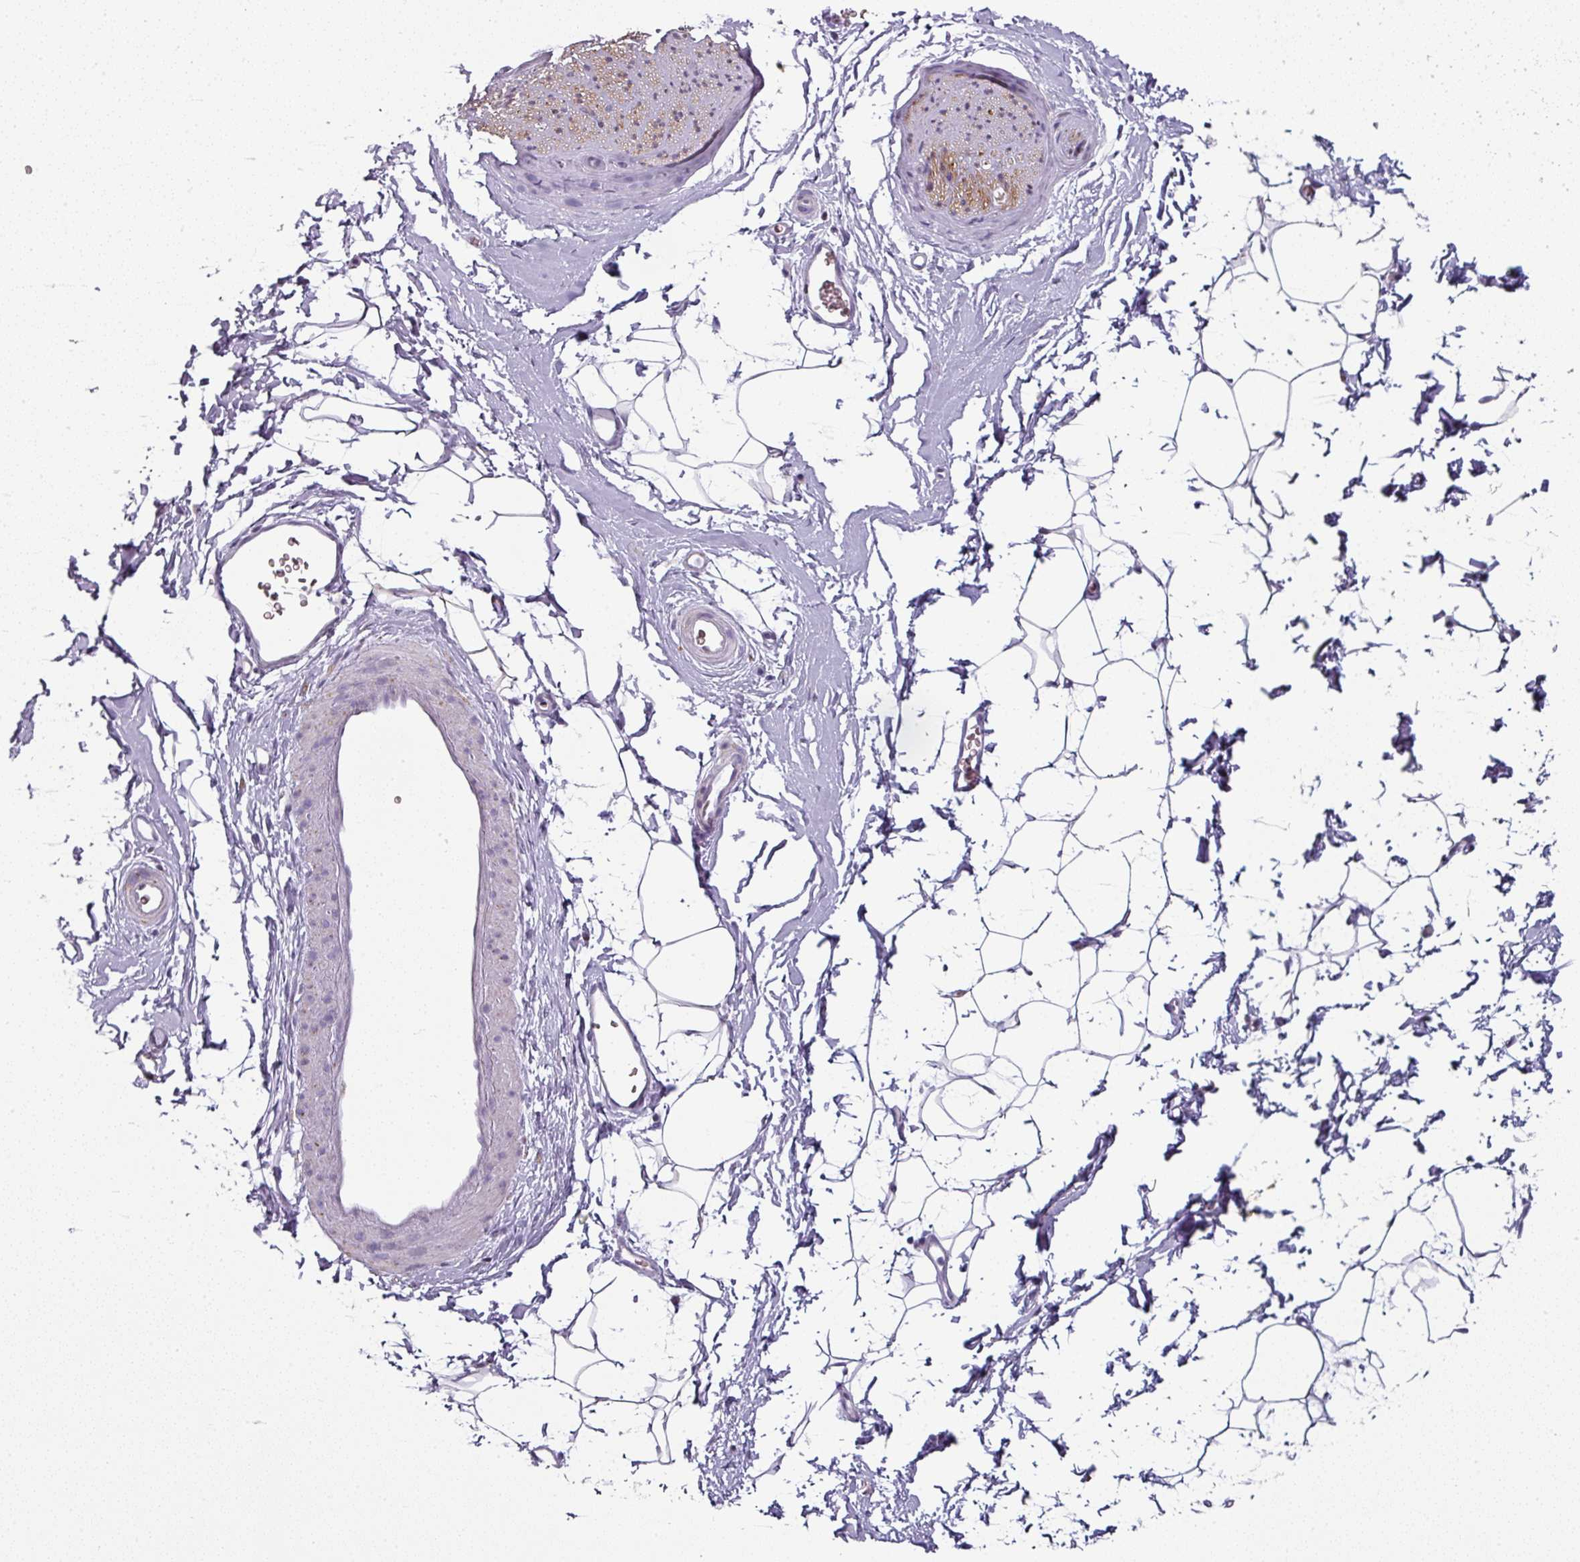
{"staining": {"intensity": "negative", "quantity": "none", "location": "none"}, "tissue": "adipose tissue", "cell_type": "Adipocytes", "image_type": "normal", "snomed": [{"axis": "morphology", "description": "Normal tissue, NOS"}, {"axis": "morphology", "description": "Adenocarcinoma, High grade"}, {"axis": "topography", "description": "Prostate"}, {"axis": "topography", "description": "Peripheral nerve tissue"}], "caption": "Immunohistochemistry photomicrograph of unremarkable adipose tissue: human adipose tissue stained with DAB (3,3'-diaminobenzidine) reveals no significant protein staining in adipocytes.", "gene": "SYT8", "patient": {"sex": "male", "age": 68}}